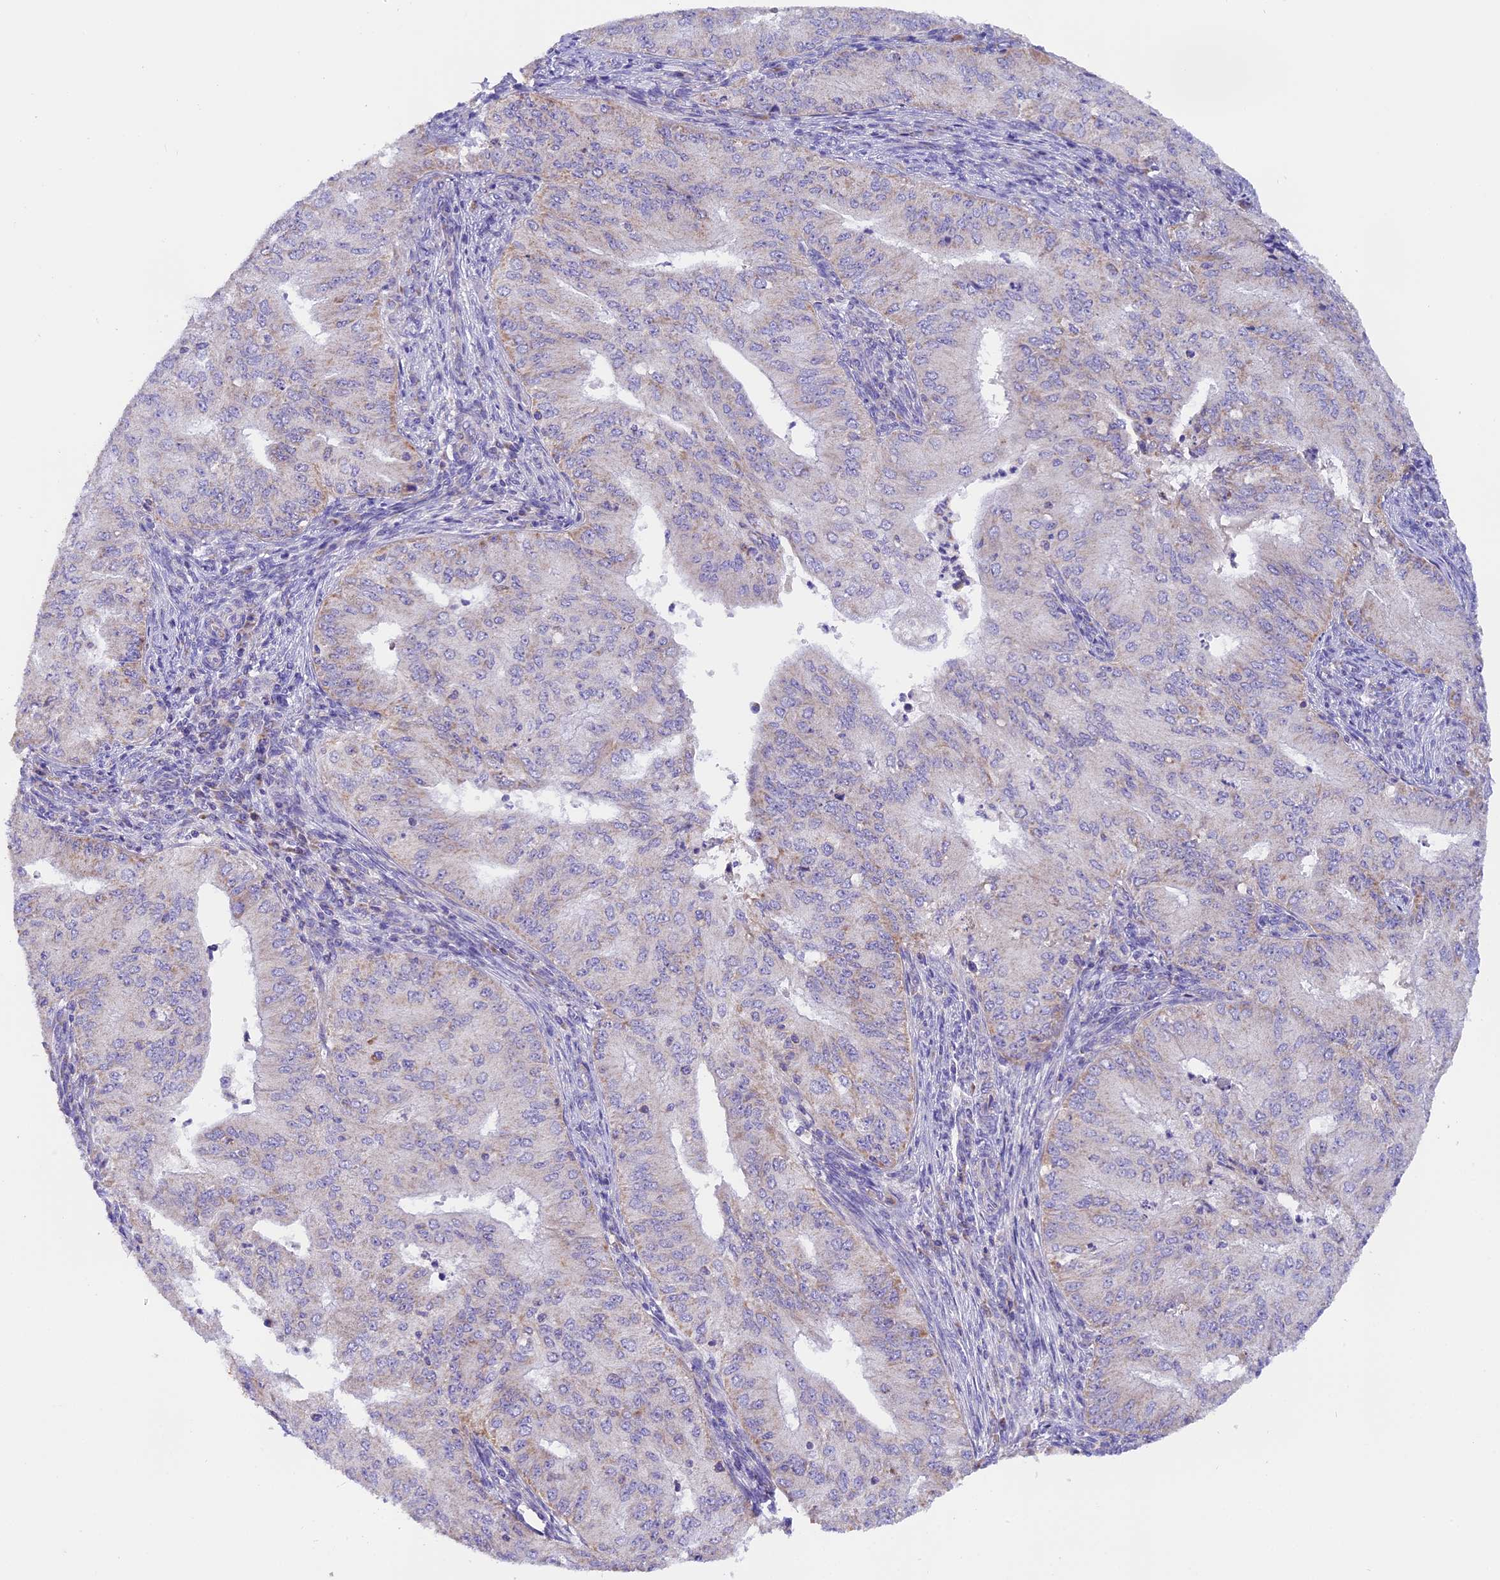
{"staining": {"intensity": "weak", "quantity": "<25%", "location": "cytoplasmic/membranous"}, "tissue": "endometrial cancer", "cell_type": "Tumor cells", "image_type": "cancer", "snomed": [{"axis": "morphology", "description": "Adenocarcinoma, NOS"}, {"axis": "topography", "description": "Endometrium"}], "caption": "Tumor cells are negative for protein expression in human endometrial cancer (adenocarcinoma).", "gene": "MGME1", "patient": {"sex": "female", "age": 50}}